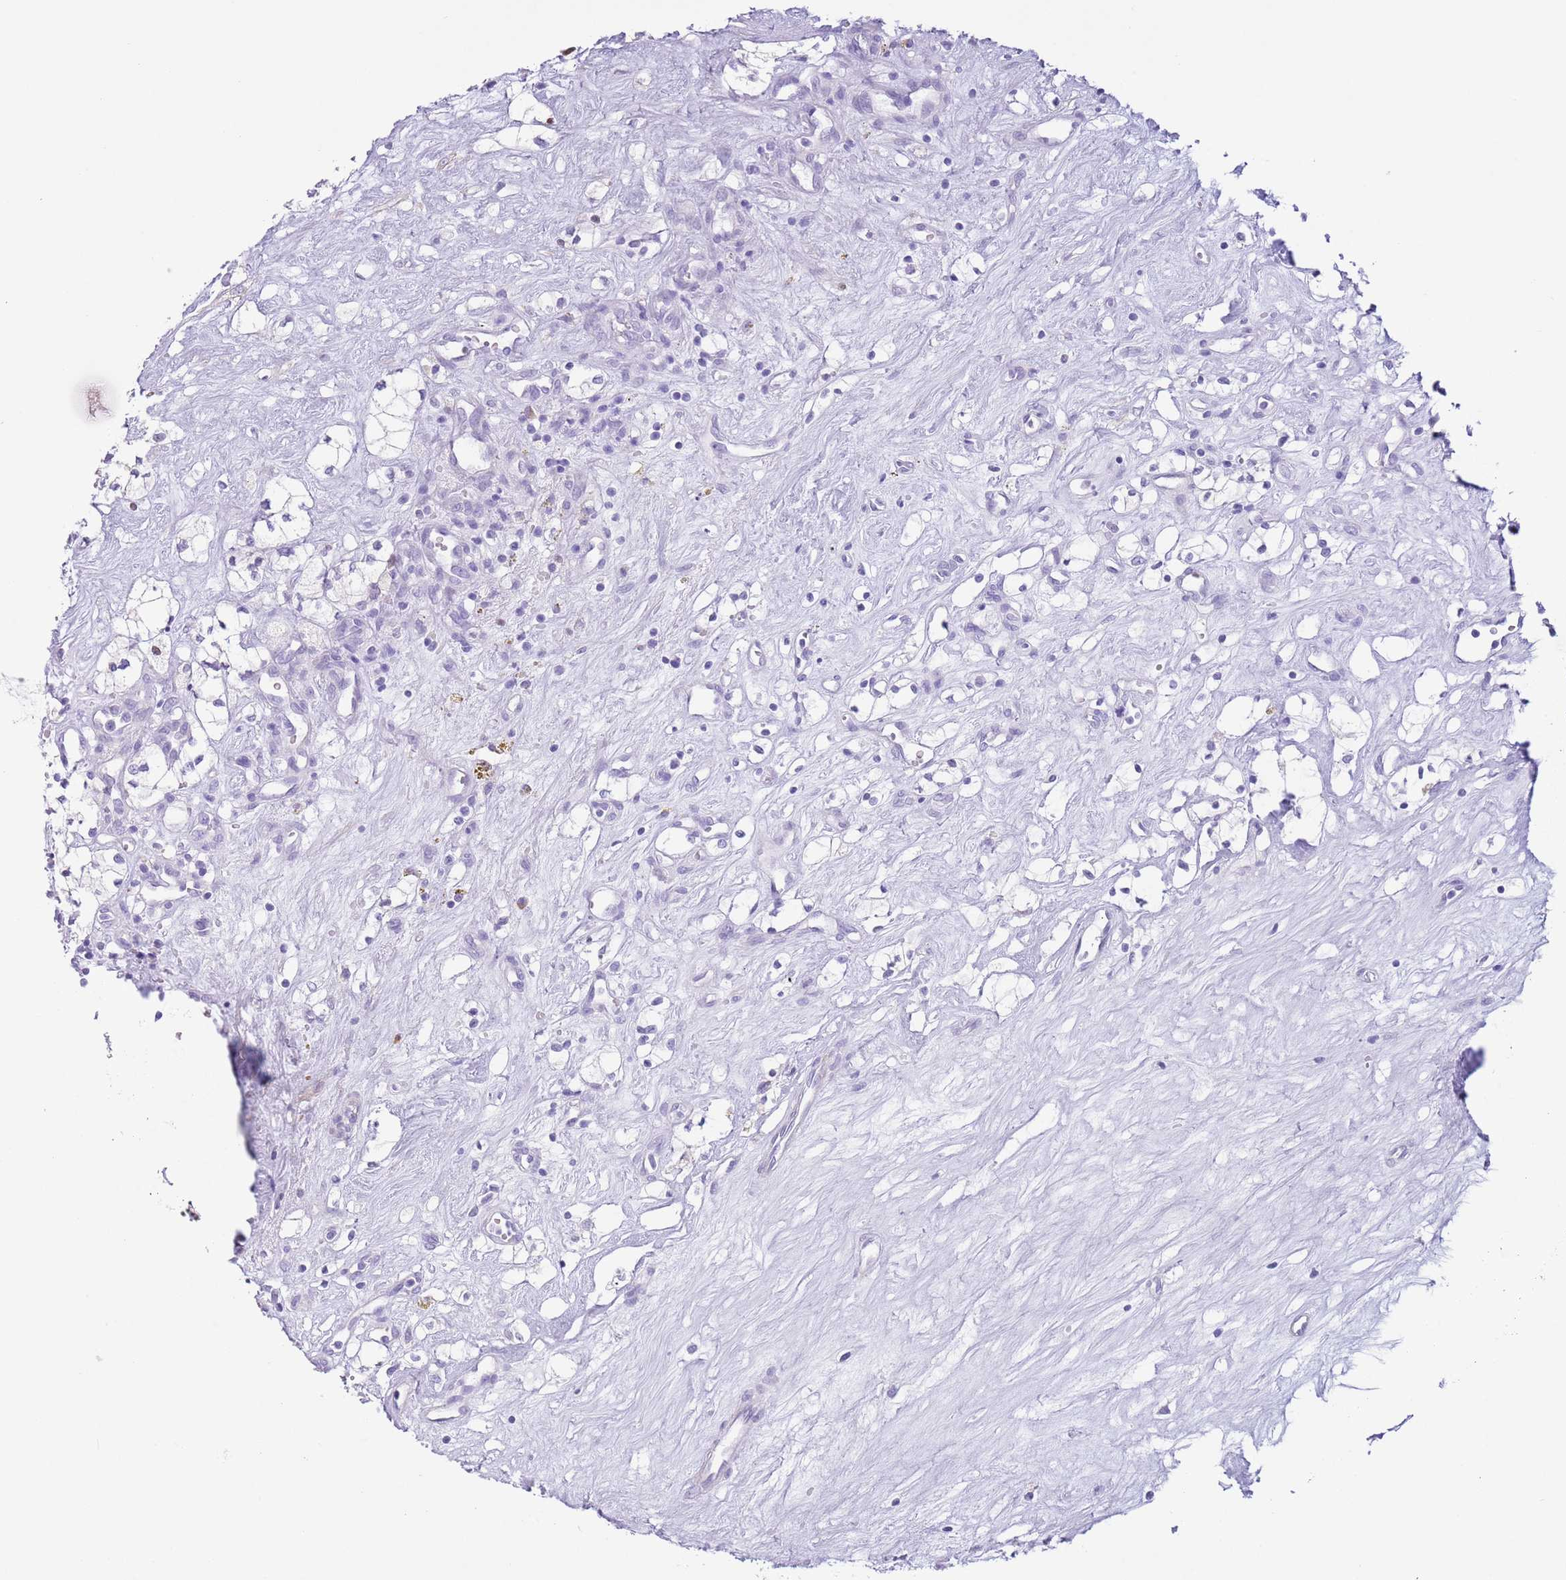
{"staining": {"intensity": "negative", "quantity": "none", "location": "none"}, "tissue": "renal cancer", "cell_type": "Tumor cells", "image_type": "cancer", "snomed": [{"axis": "morphology", "description": "Adenocarcinoma, NOS"}, {"axis": "topography", "description": "Kidney"}], "caption": "High magnification brightfield microscopy of renal adenocarcinoma stained with DAB (brown) and counterstained with hematoxylin (blue): tumor cells show no significant staining.", "gene": "SLC7A14", "patient": {"sex": "male", "age": 59}}